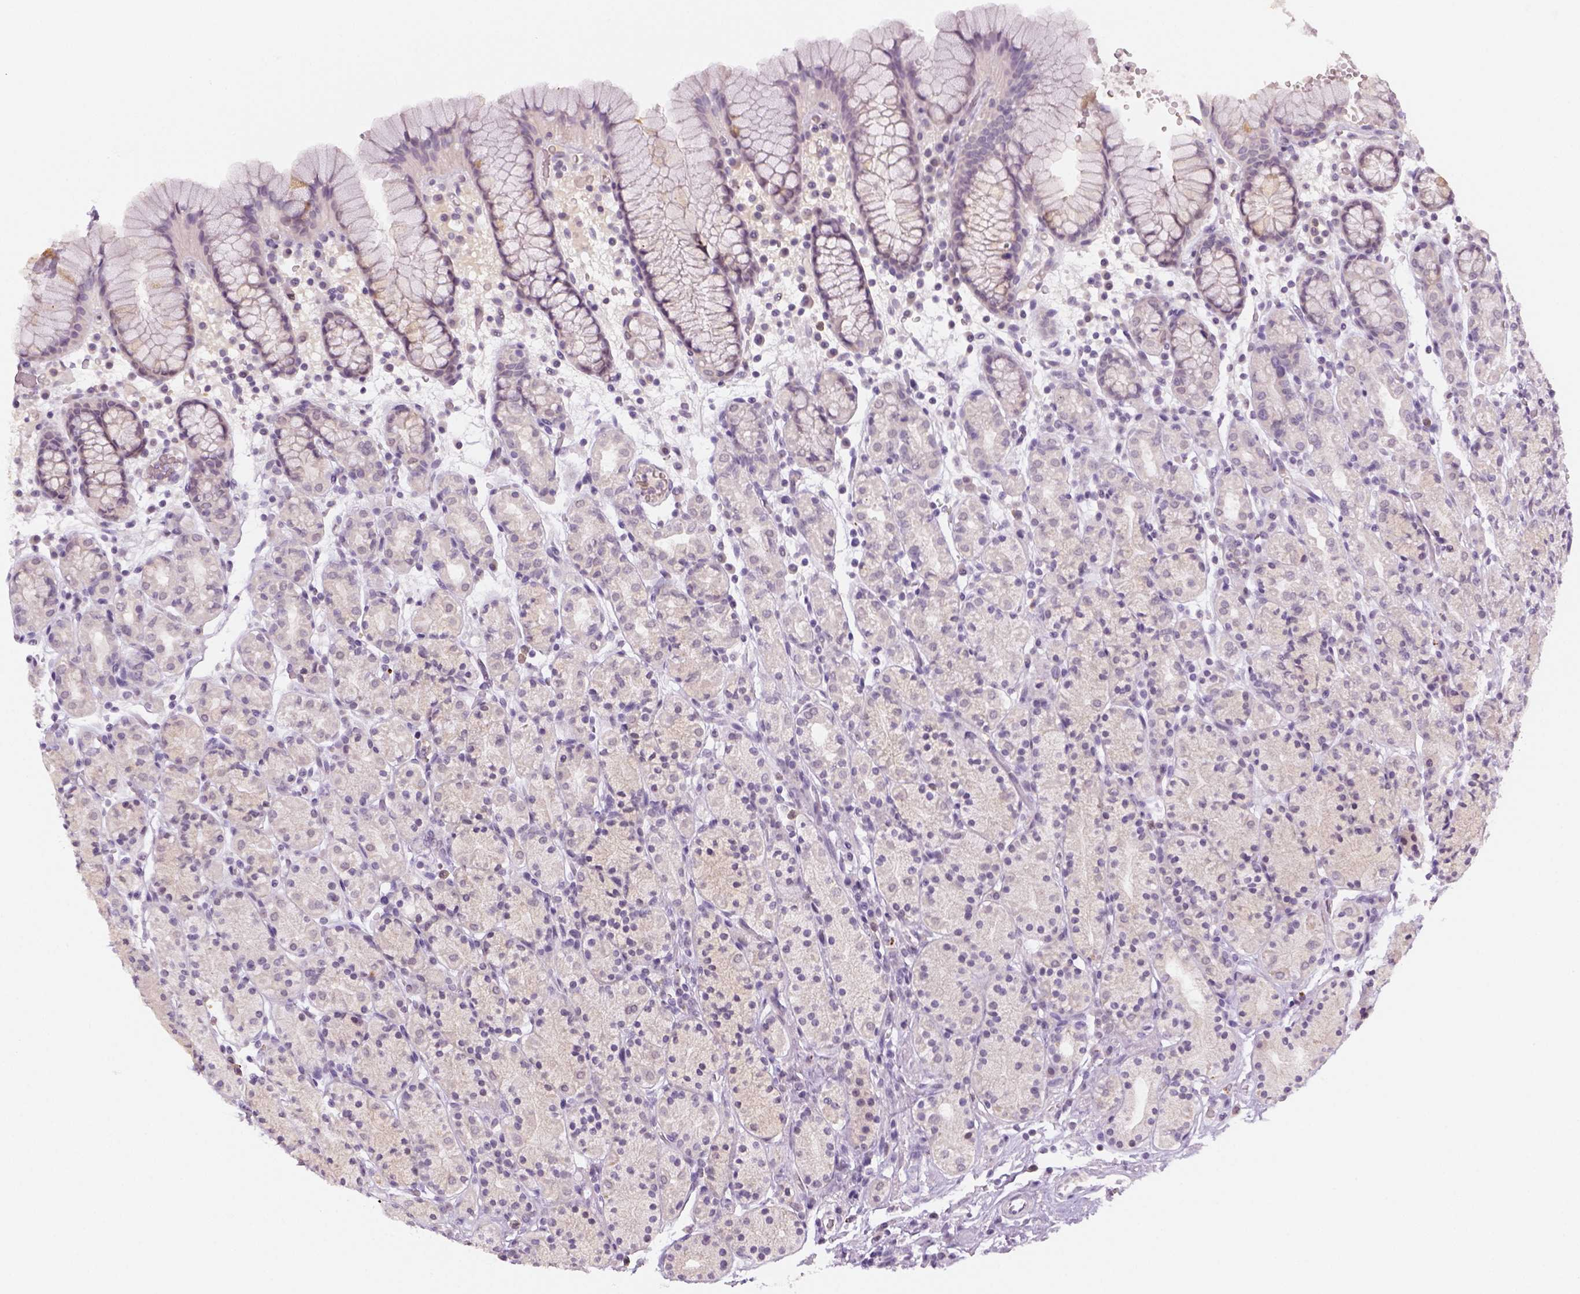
{"staining": {"intensity": "negative", "quantity": "none", "location": "none"}, "tissue": "stomach", "cell_type": "Glandular cells", "image_type": "normal", "snomed": [{"axis": "morphology", "description": "Normal tissue, NOS"}, {"axis": "topography", "description": "Stomach, upper"}, {"axis": "topography", "description": "Stomach"}], "caption": "A micrograph of stomach stained for a protein shows no brown staining in glandular cells.", "gene": "MAGEB3", "patient": {"sex": "male", "age": 62}}